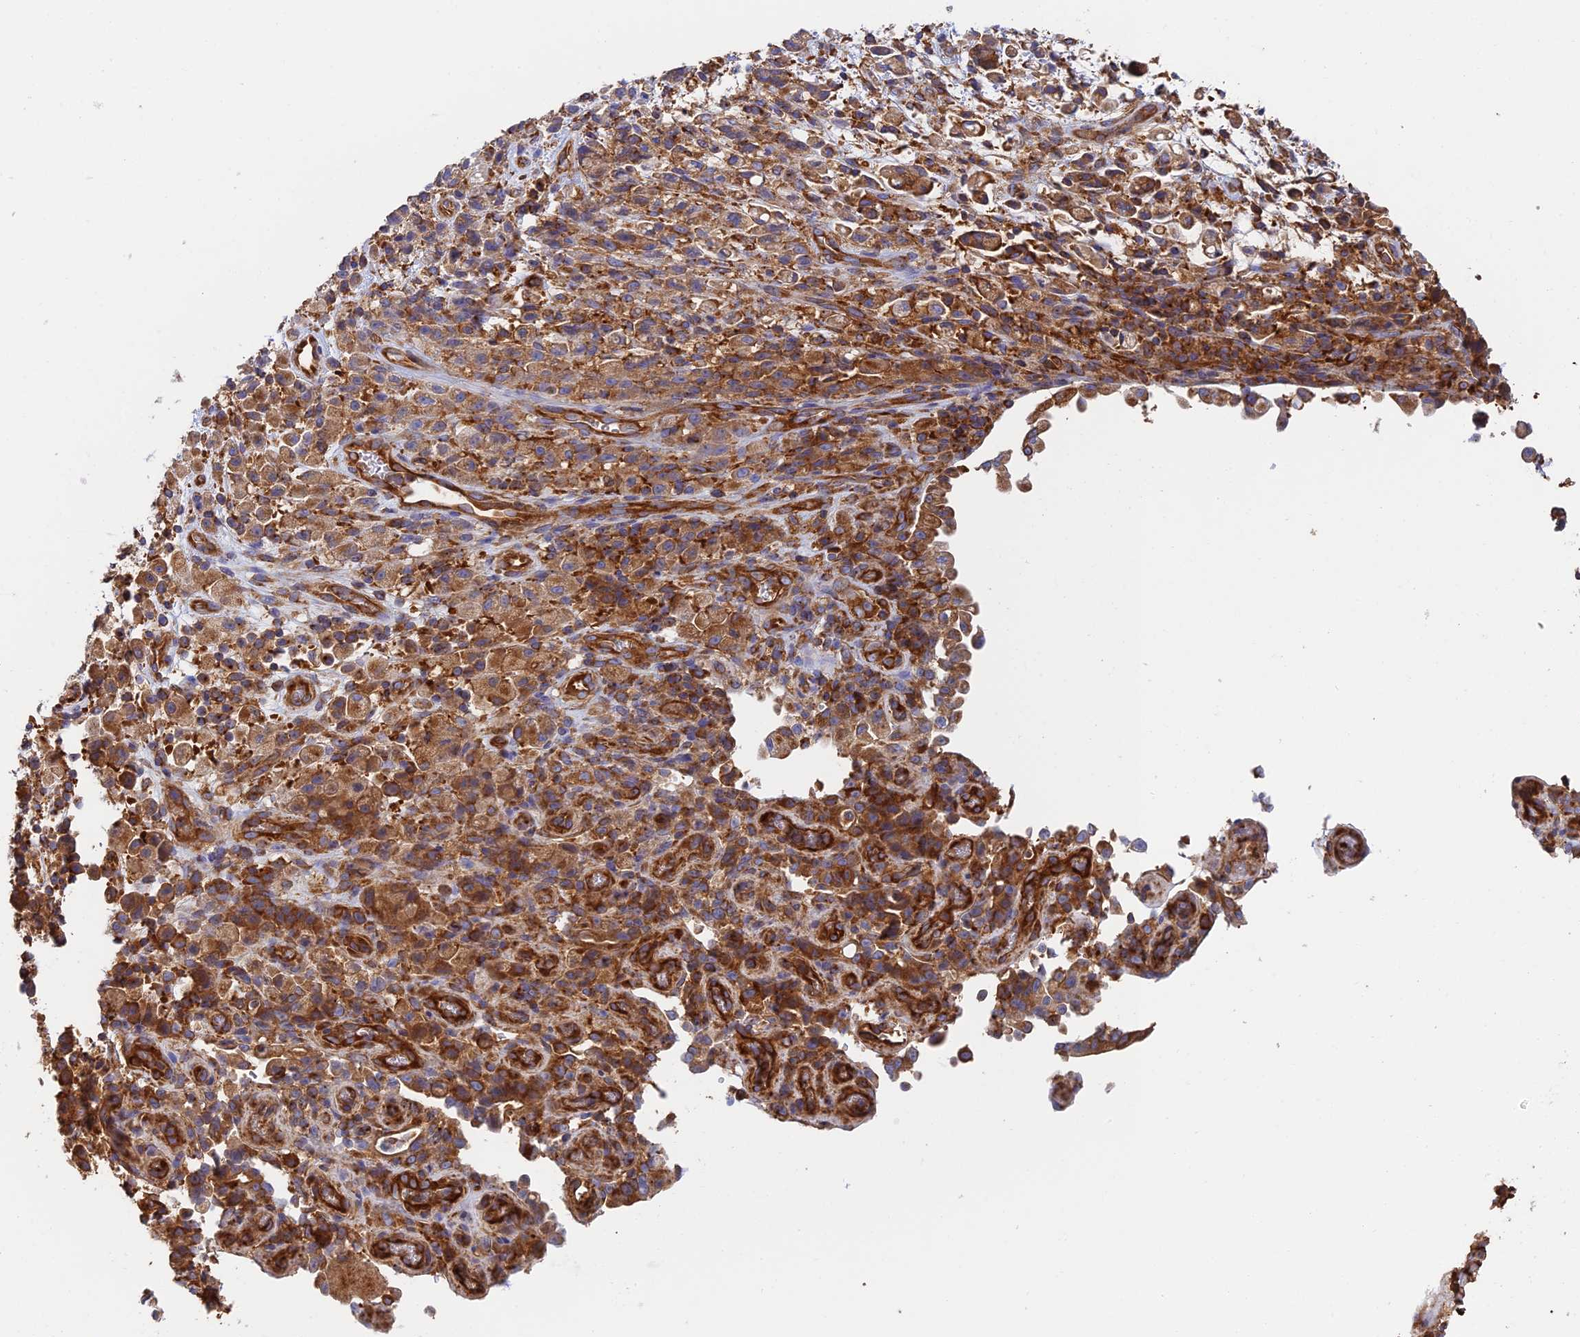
{"staining": {"intensity": "moderate", "quantity": ">75%", "location": "cytoplasmic/membranous"}, "tissue": "stomach cancer", "cell_type": "Tumor cells", "image_type": "cancer", "snomed": [{"axis": "morphology", "description": "Adenocarcinoma, NOS"}, {"axis": "topography", "description": "Stomach"}], "caption": "The photomicrograph shows staining of stomach cancer, revealing moderate cytoplasmic/membranous protein staining (brown color) within tumor cells. (IHC, brightfield microscopy, high magnification).", "gene": "DCTN2", "patient": {"sex": "female", "age": 60}}